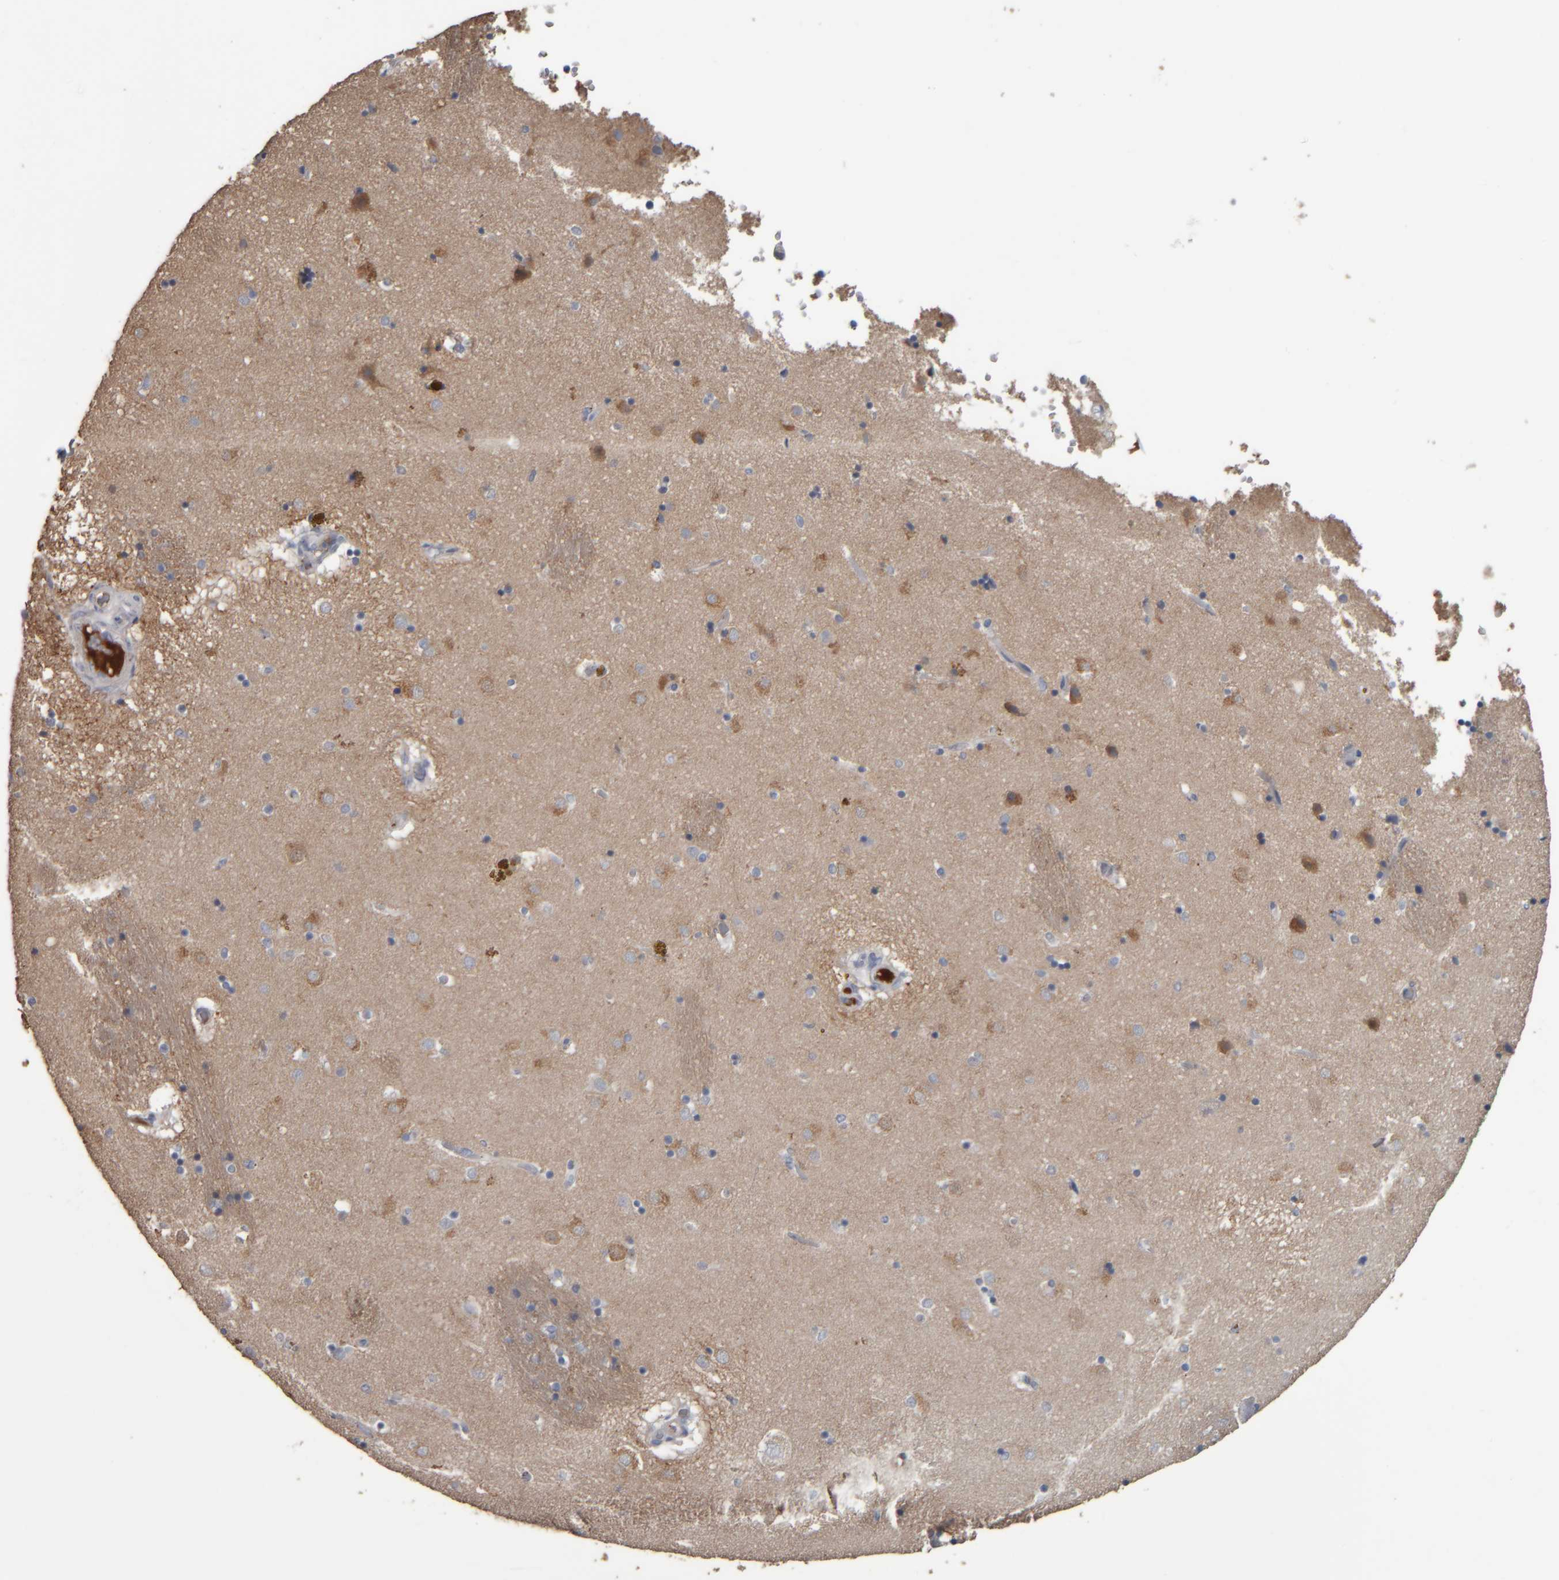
{"staining": {"intensity": "moderate", "quantity": "<25%", "location": "cytoplasmic/membranous"}, "tissue": "caudate", "cell_type": "Glial cells", "image_type": "normal", "snomed": [{"axis": "morphology", "description": "Normal tissue, NOS"}, {"axis": "topography", "description": "Lateral ventricle wall"}], "caption": "Protein staining displays moderate cytoplasmic/membranous positivity in about <25% of glial cells in benign caudate.", "gene": "CAVIN4", "patient": {"sex": "male", "age": 70}}